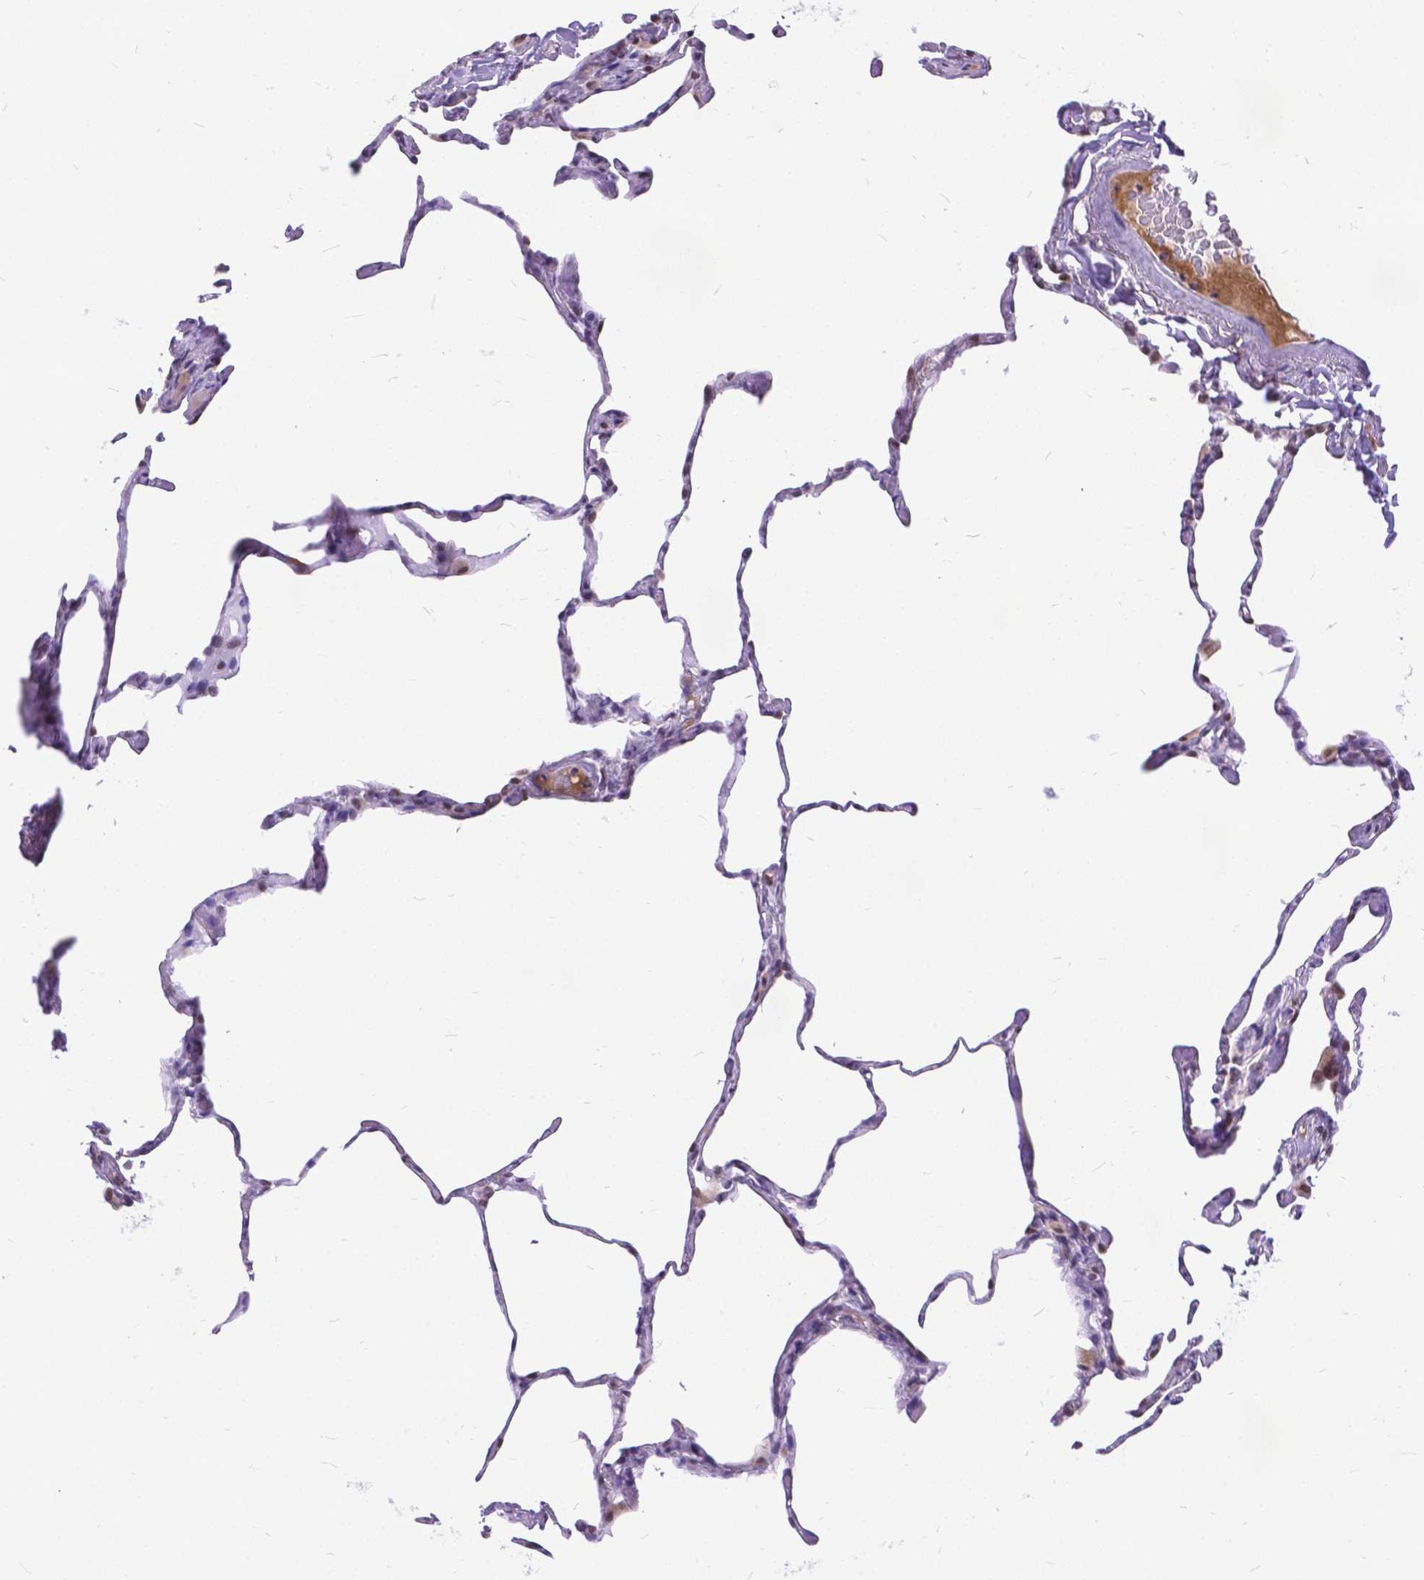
{"staining": {"intensity": "weak", "quantity": "25%-75%", "location": "nuclear"}, "tissue": "lung", "cell_type": "Alveolar cells", "image_type": "normal", "snomed": [{"axis": "morphology", "description": "Normal tissue, NOS"}, {"axis": "topography", "description": "Lung"}], "caption": "Lung stained for a protein demonstrates weak nuclear positivity in alveolar cells.", "gene": "FAM124B", "patient": {"sex": "male", "age": 65}}